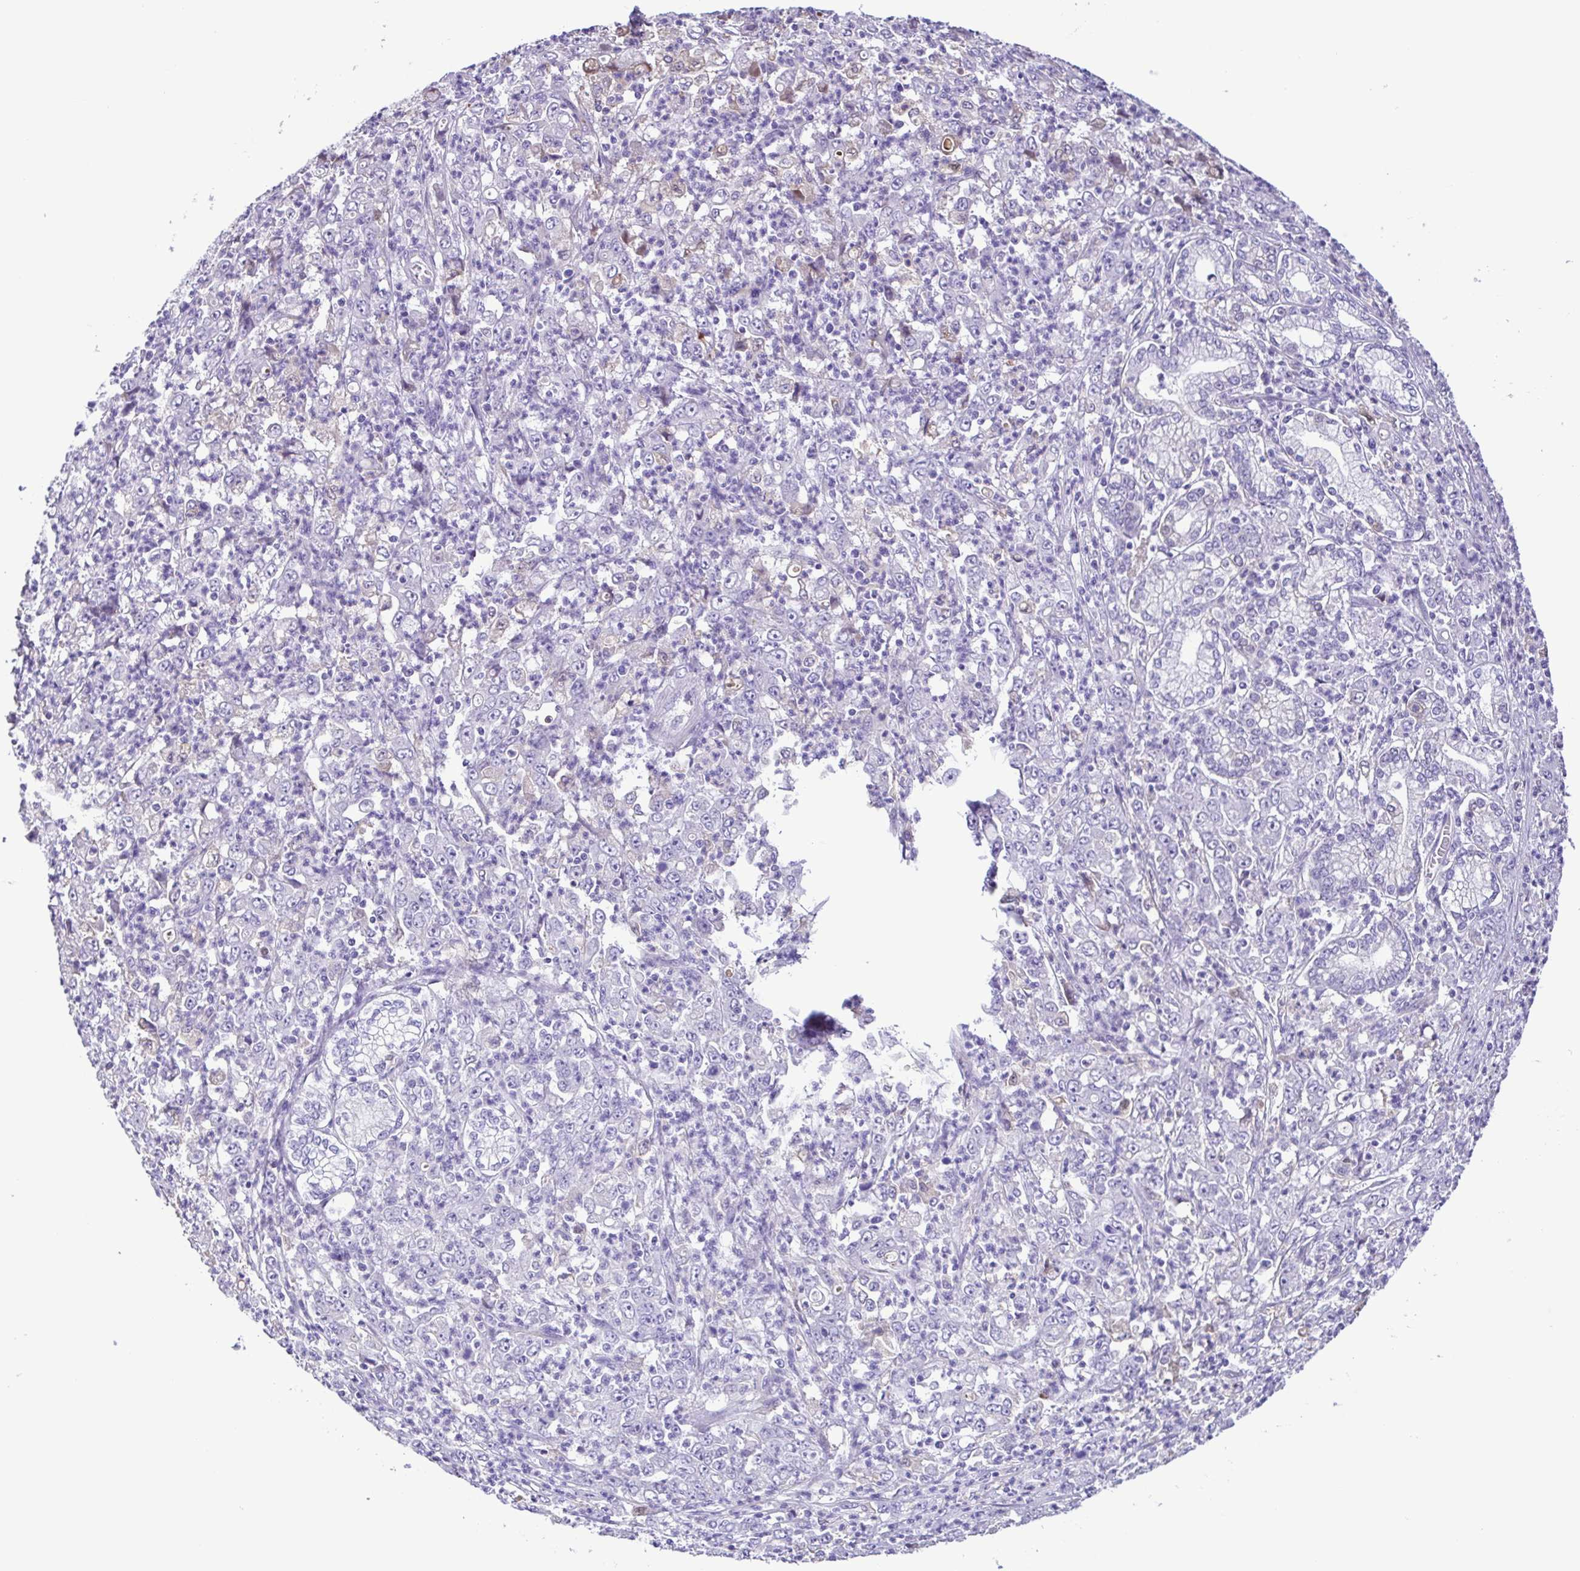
{"staining": {"intensity": "negative", "quantity": "none", "location": "none"}, "tissue": "stomach cancer", "cell_type": "Tumor cells", "image_type": "cancer", "snomed": [{"axis": "morphology", "description": "Adenocarcinoma, NOS"}, {"axis": "topography", "description": "Stomach, lower"}], "caption": "A micrograph of stomach cancer stained for a protein displays no brown staining in tumor cells.", "gene": "IGFL1", "patient": {"sex": "female", "age": 71}}